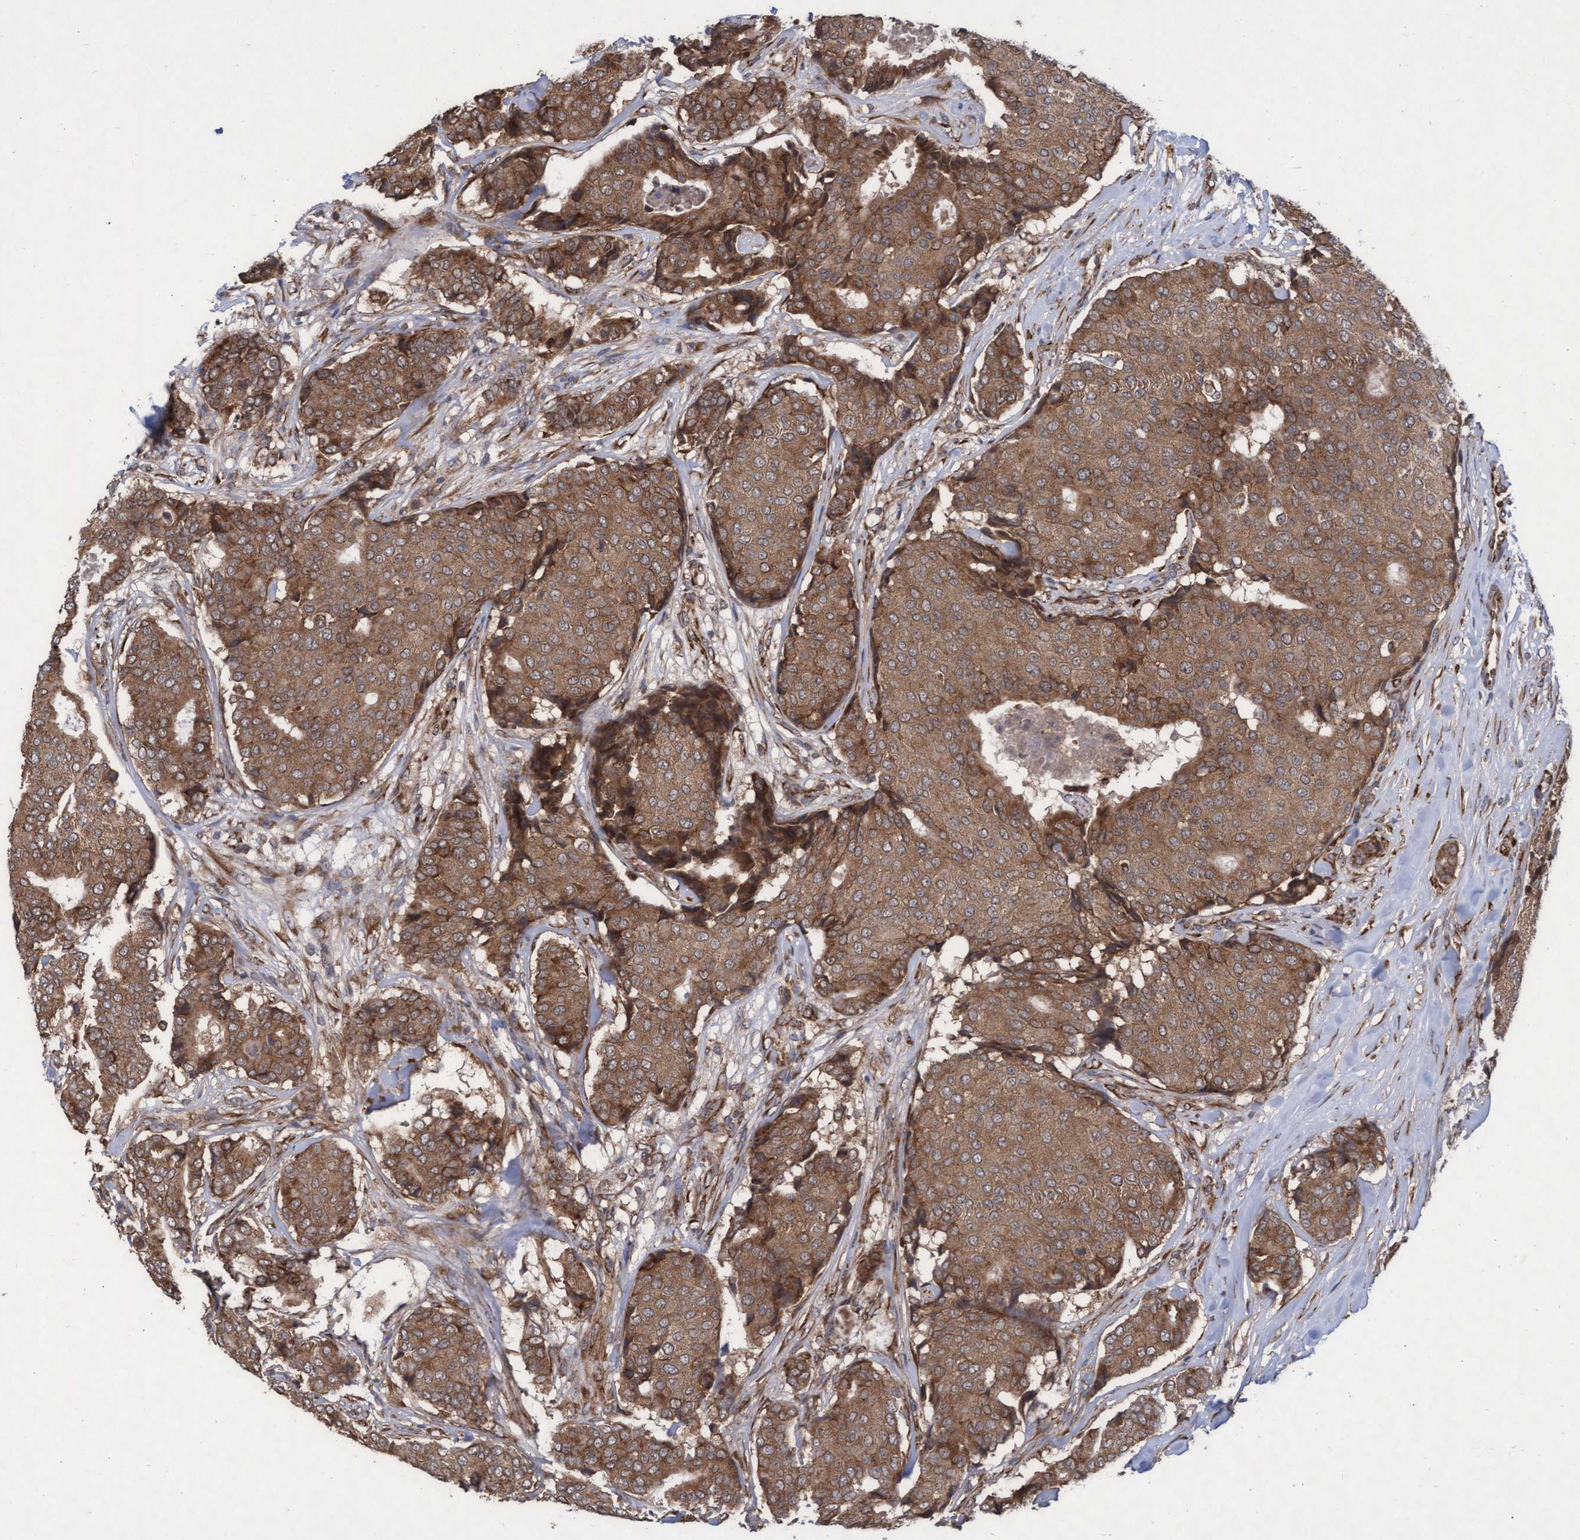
{"staining": {"intensity": "moderate", "quantity": ">75%", "location": "cytoplasmic/membranous"}, "tissue": "breast cancer", "cell_type": "Tumor cells", "image_type": "cancer", "snomed": [{"axis": "morphology", "description": "Duct carcinoma"}, {"axis": "topography", "description": "Breast"}], "caption": "Intraductal carcinoma (breast) was stained to show a protein in brown. There is medium levels of moderate cytoplasmic/membranous expression in approximately >75% of tumor cells. The staining was performed using DAB, with brown indicating positive protein expression. Nuclei are stained blue with hematoxylin.", "gene": "ABCF2", "patient": {"sex": "female", "age": 75}}